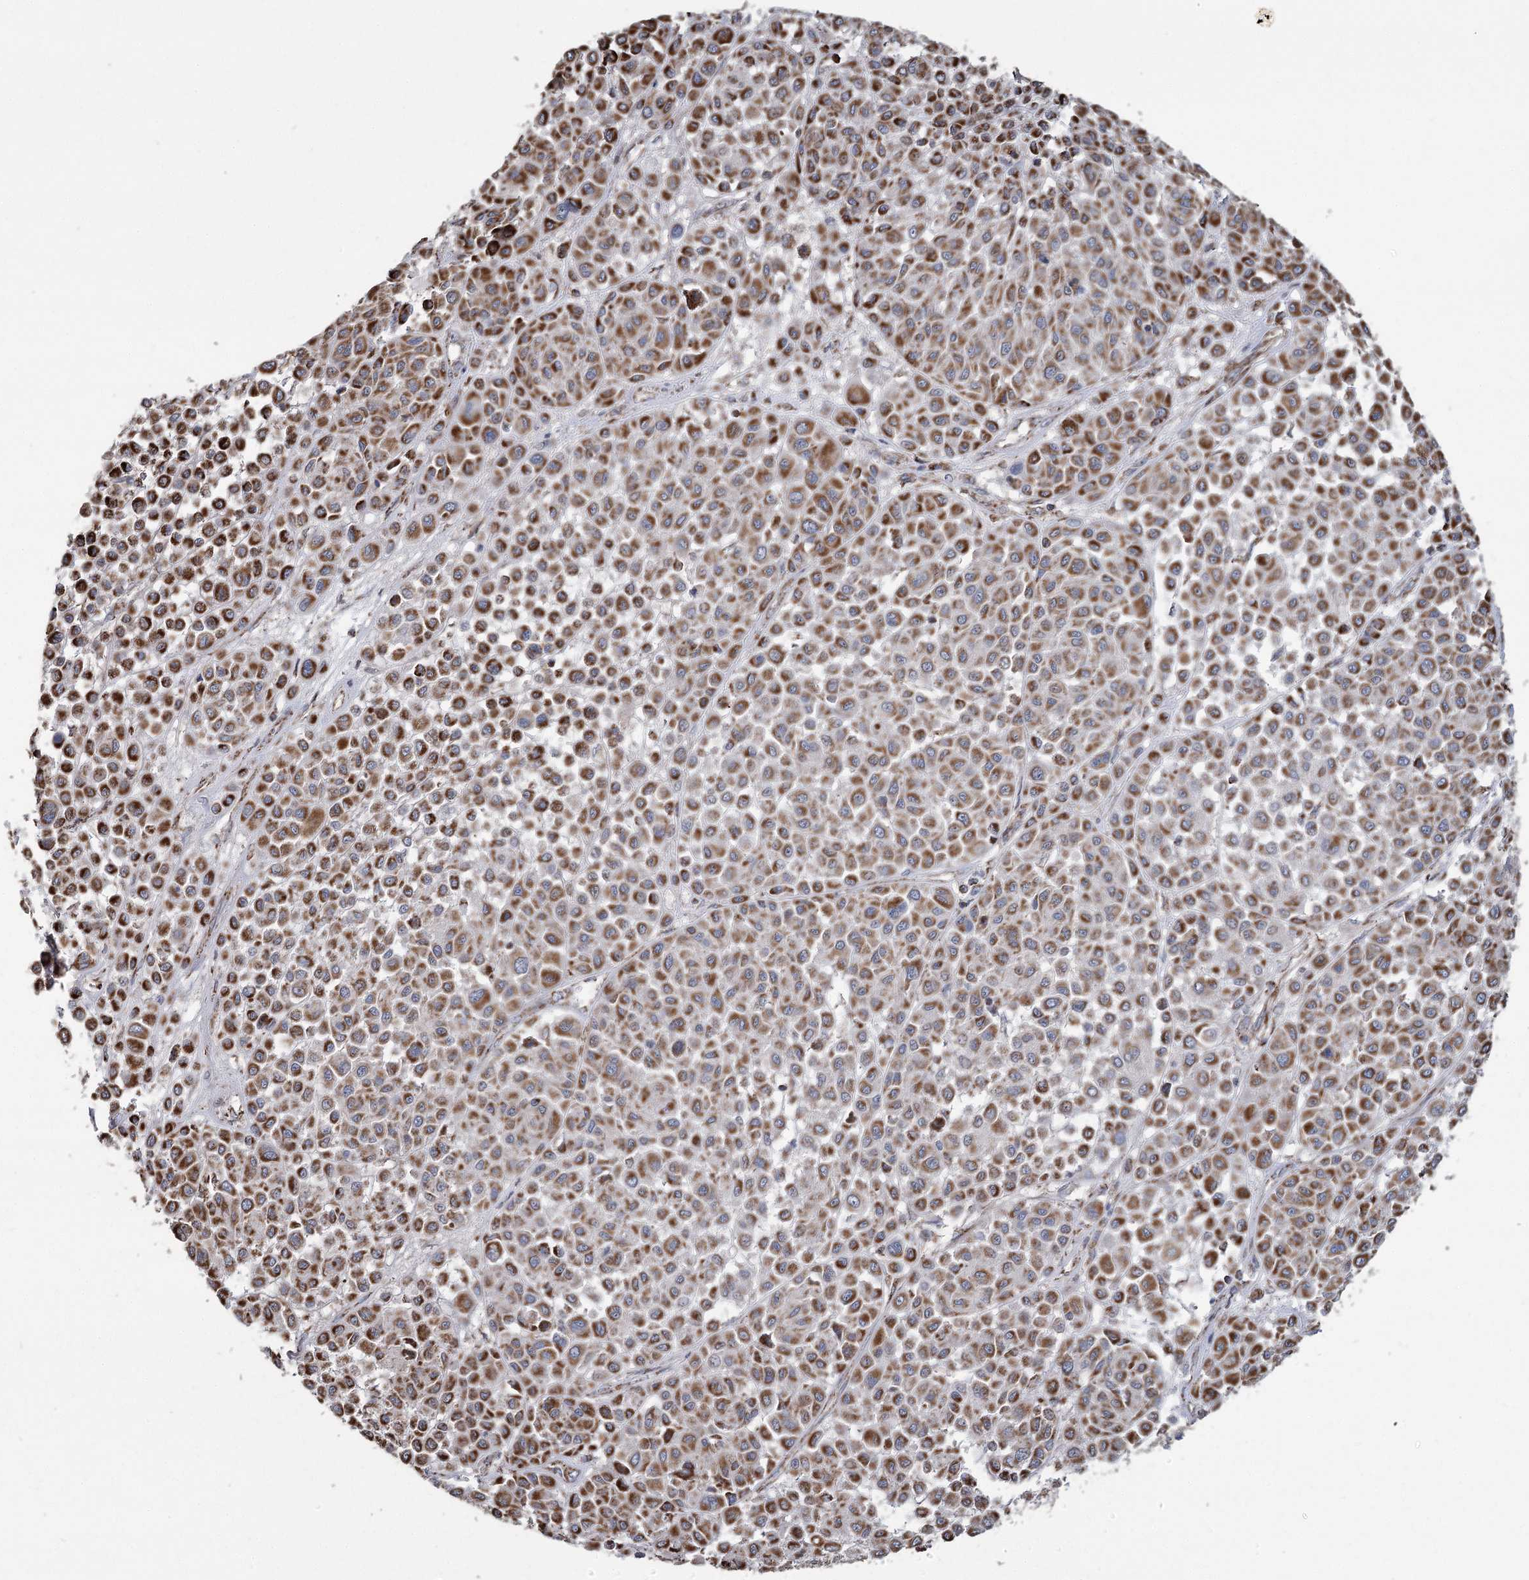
{"staining": {"intensity": "strong", "quantity": ">75%", "location": "cytoplasmic/membranous"}, "tissue": "melanoma", "cell_type": "Tumor cells", "image_type": "cancer", "snomed": [{"axis": "morphology", "description": "Malignant melanoma, Metastatic site"}, {"axis": "topography", "description": "Soft tissue"}], "caption": "Immunohistochemical staining of melanoma demonstrates high levels of strong cytoplasmic/membranous protein expression in about >75% of tumor cells.", "gene": "RANBP3L", "patient": {"sex": "male", "age": 41}}